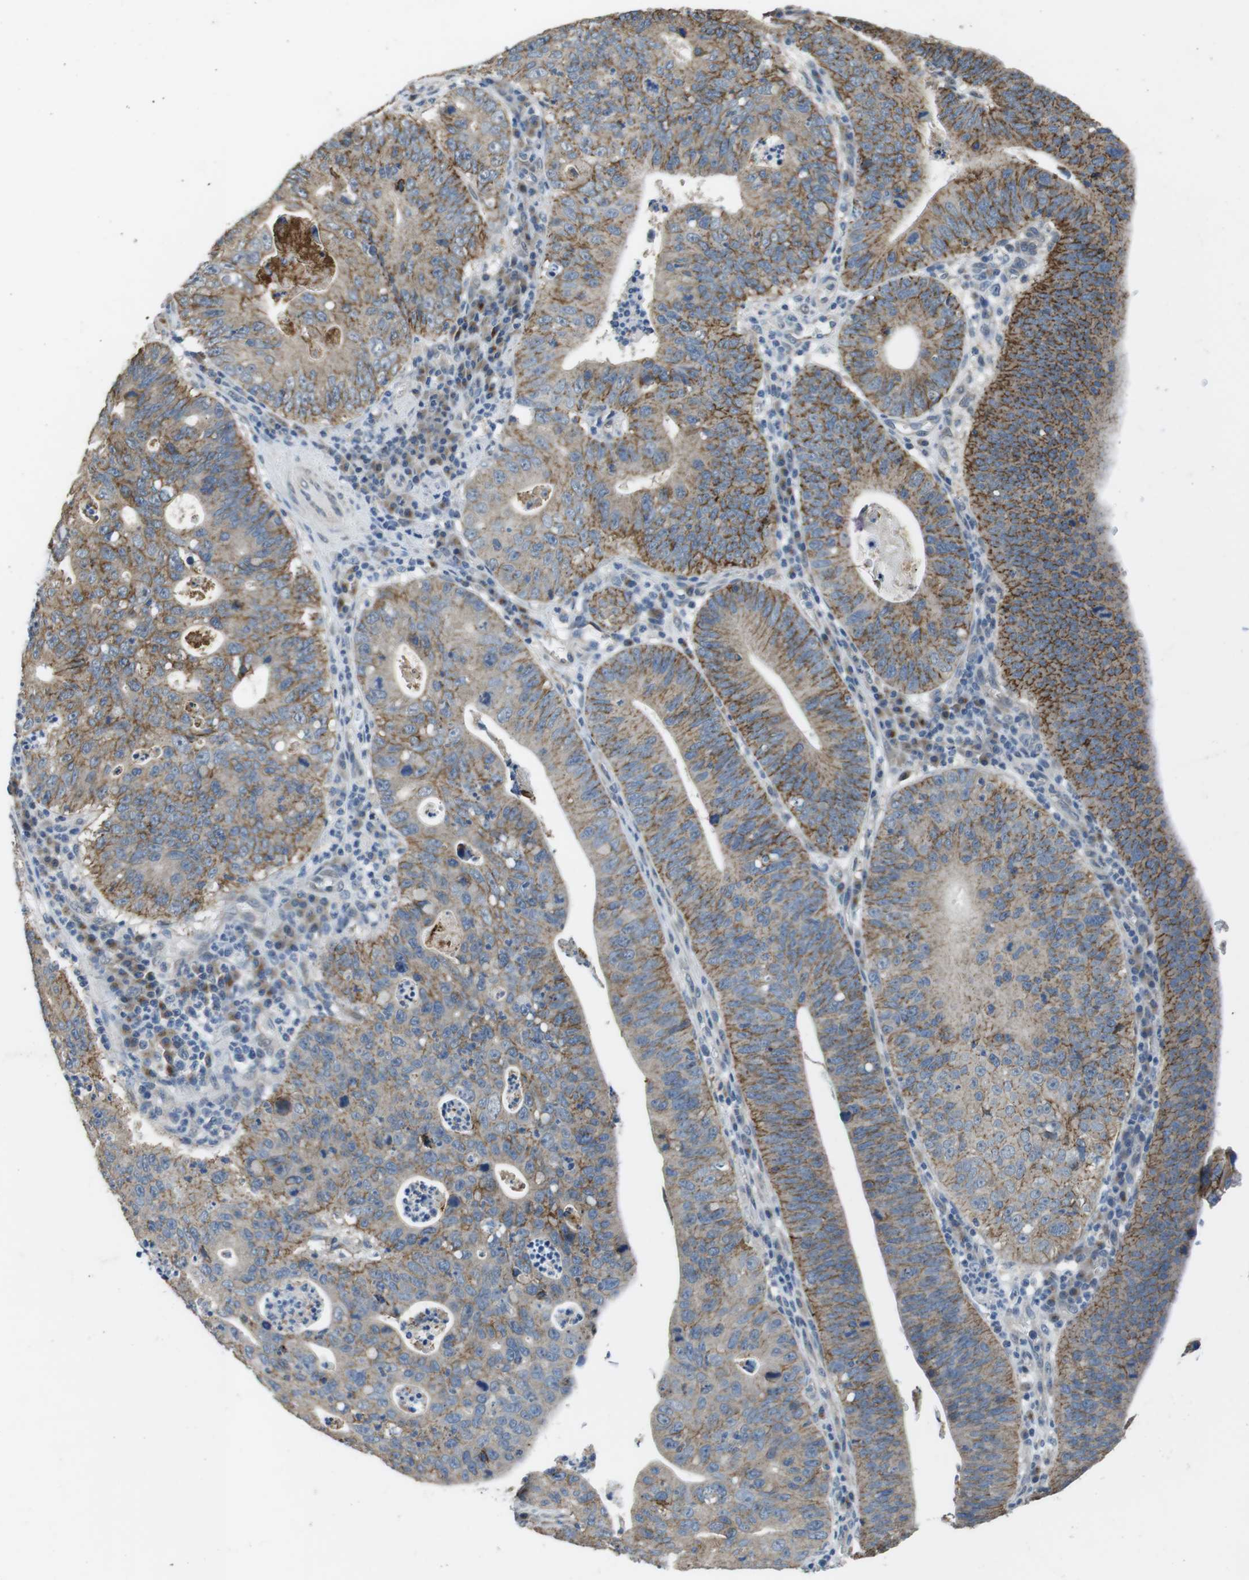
{"staining": {"intensity": "moderate", "quantity": ">75%", "location": "cytoplasmic/membranous"}, "tissue": "stomach cancer", "cell_type": "Tumor cells", "image_type": "cancer", "snomed": [{"axis": "morphology", "description": "Adenocarcinoma, NOS"}, {"axis": "topography", "description": "Stomach"}], "caption": "There is medium levels of moderate cytoplasmic/membranous expression in tumor cells of adenocarcinoma (stomach), as demonstrated by immunohistochemical staining (brown color).", "gene": "CLDN7", "patient": {"sex": "male", "age": 59}}